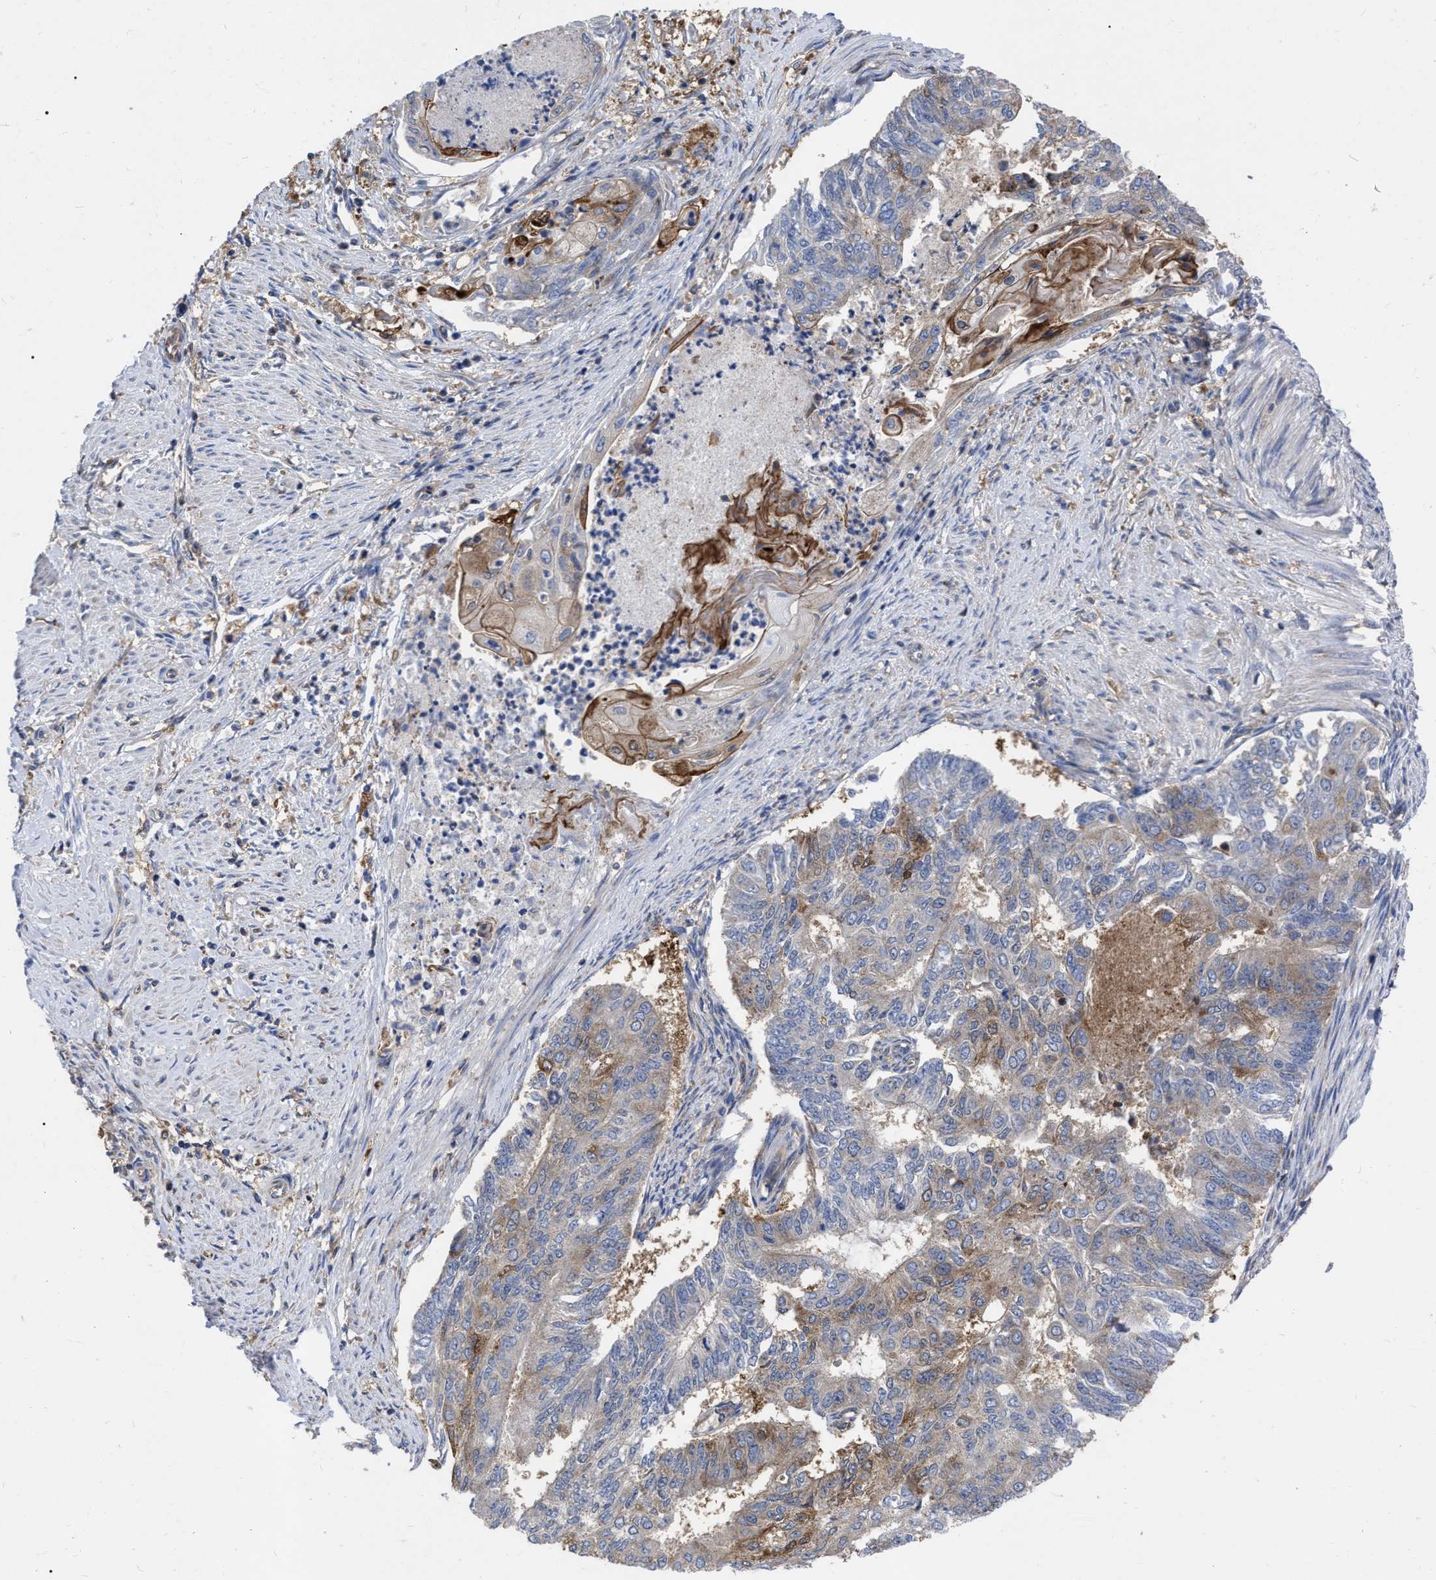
{"staining": {"intensity": "moderate", "quantity": "<25%", "location": "cytoplasmic/membranous"}, "tissue": "endometrial cancer", "cell_type": "Tumor cells", "image_type": "cancer", "snomed": [{"axis": "morphology", "description": "Adenocarcinoma, NOS"}, {"axis": "topography", "description": "Endometrium"}], "caption": "Tumor cells reveal moderate cytoplasmic/membranous staining in approximately <25% of cells in adenocarcinoma (endometrial).", "gene": "CDKN2C", "patient": {"sex": "female", "age": 32}}